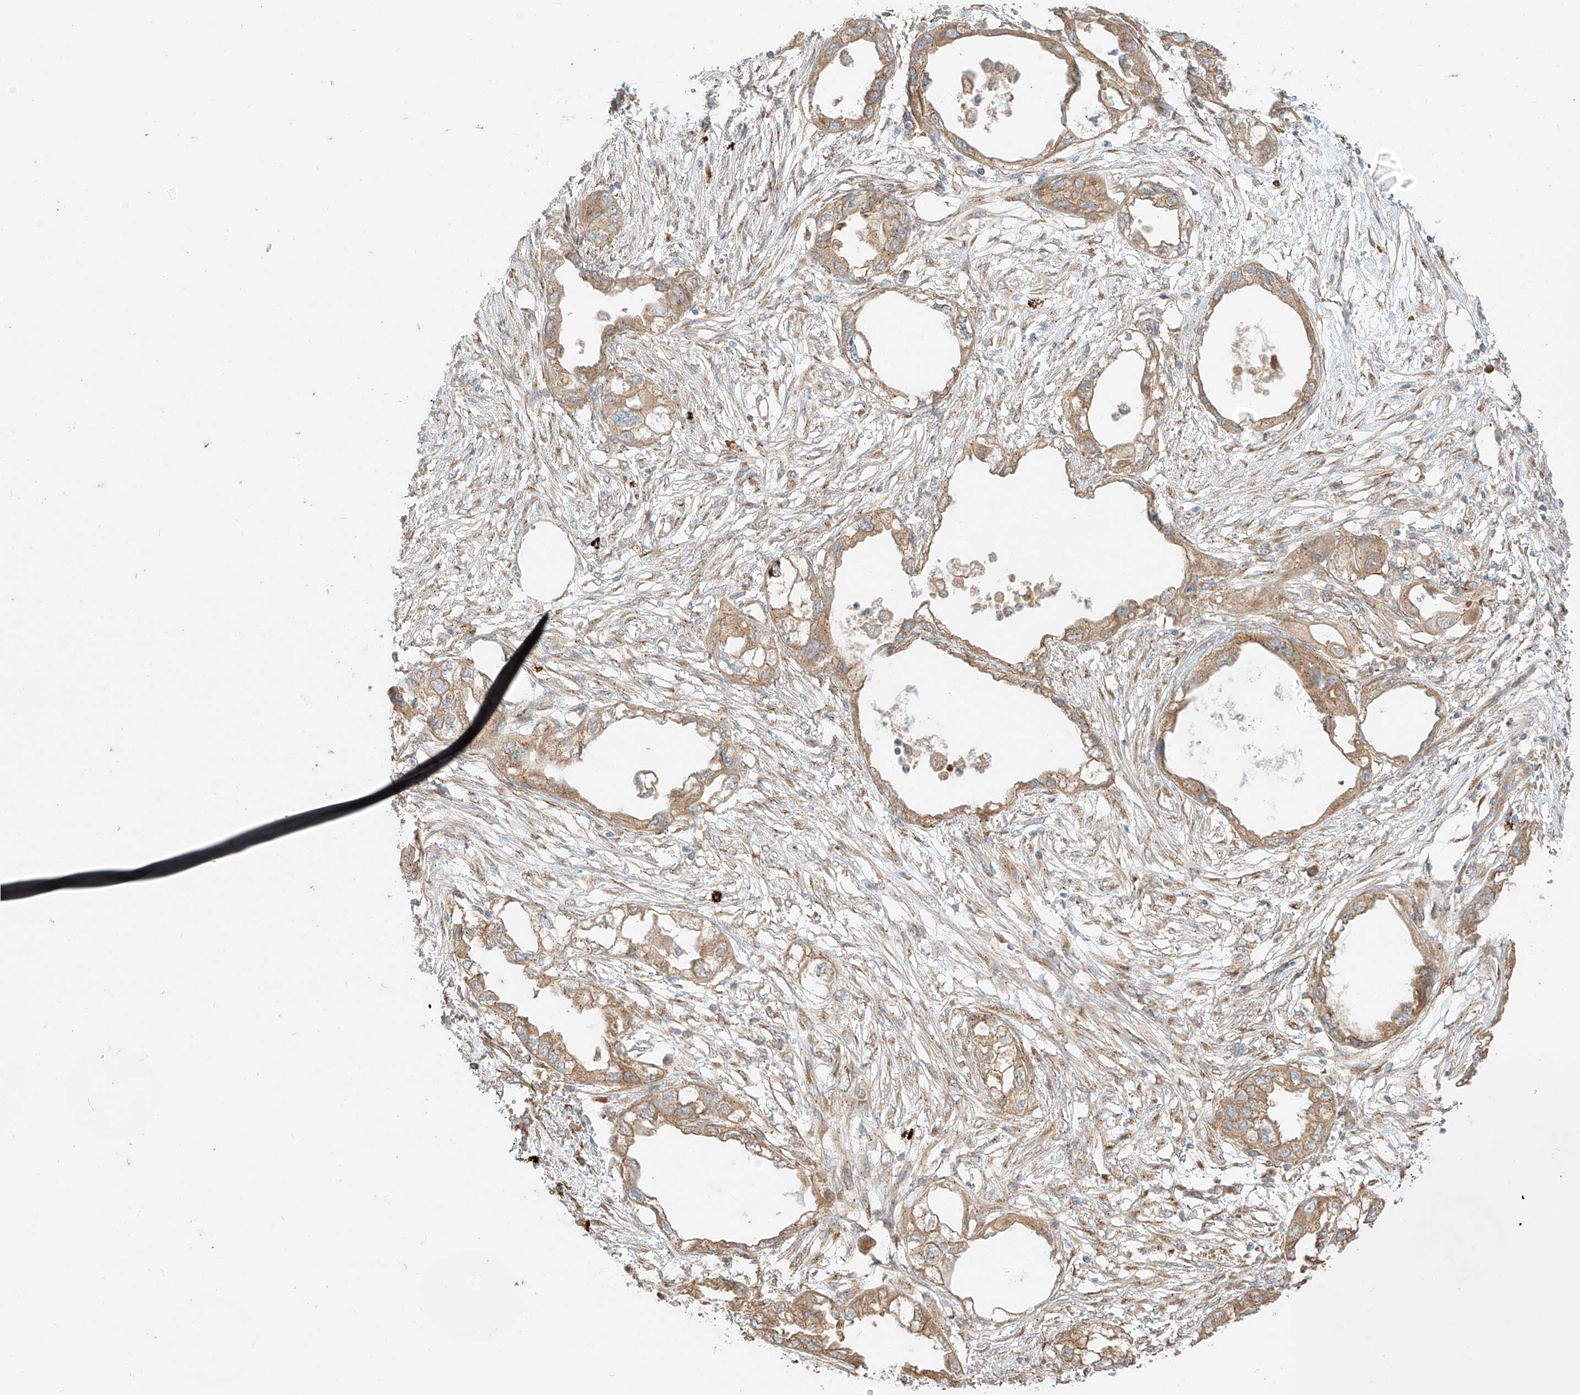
{"staining": {"intensity": "moderate", "quantity": ">75%", "location": "cytoplasmic/membranous"}, "tissue": "endometrial cancer", "cell_type": "Tumor cells", "image_type": "cancer", "snomed": [{"axis": "morphology", "description": "Adenocarcinoma, NOS"}, {"axis": "morphology", "description": "Adenocarcinoma, metastatic, NOS"}, {"axis": "topography", "description": "Adipose tissue"}, {"axis": "topography", "description": "Endometrium"}], "caption": "IHC (DAB (3,3'-diaminobenzidine)) staining of human endometrial adenocarcinoma reveals moderate cytoplasmic/membranous protein expression in approximately >75% of tumor cells.", "gene": "ZNF287", "patient": {"sex": "female", "age": 67}}